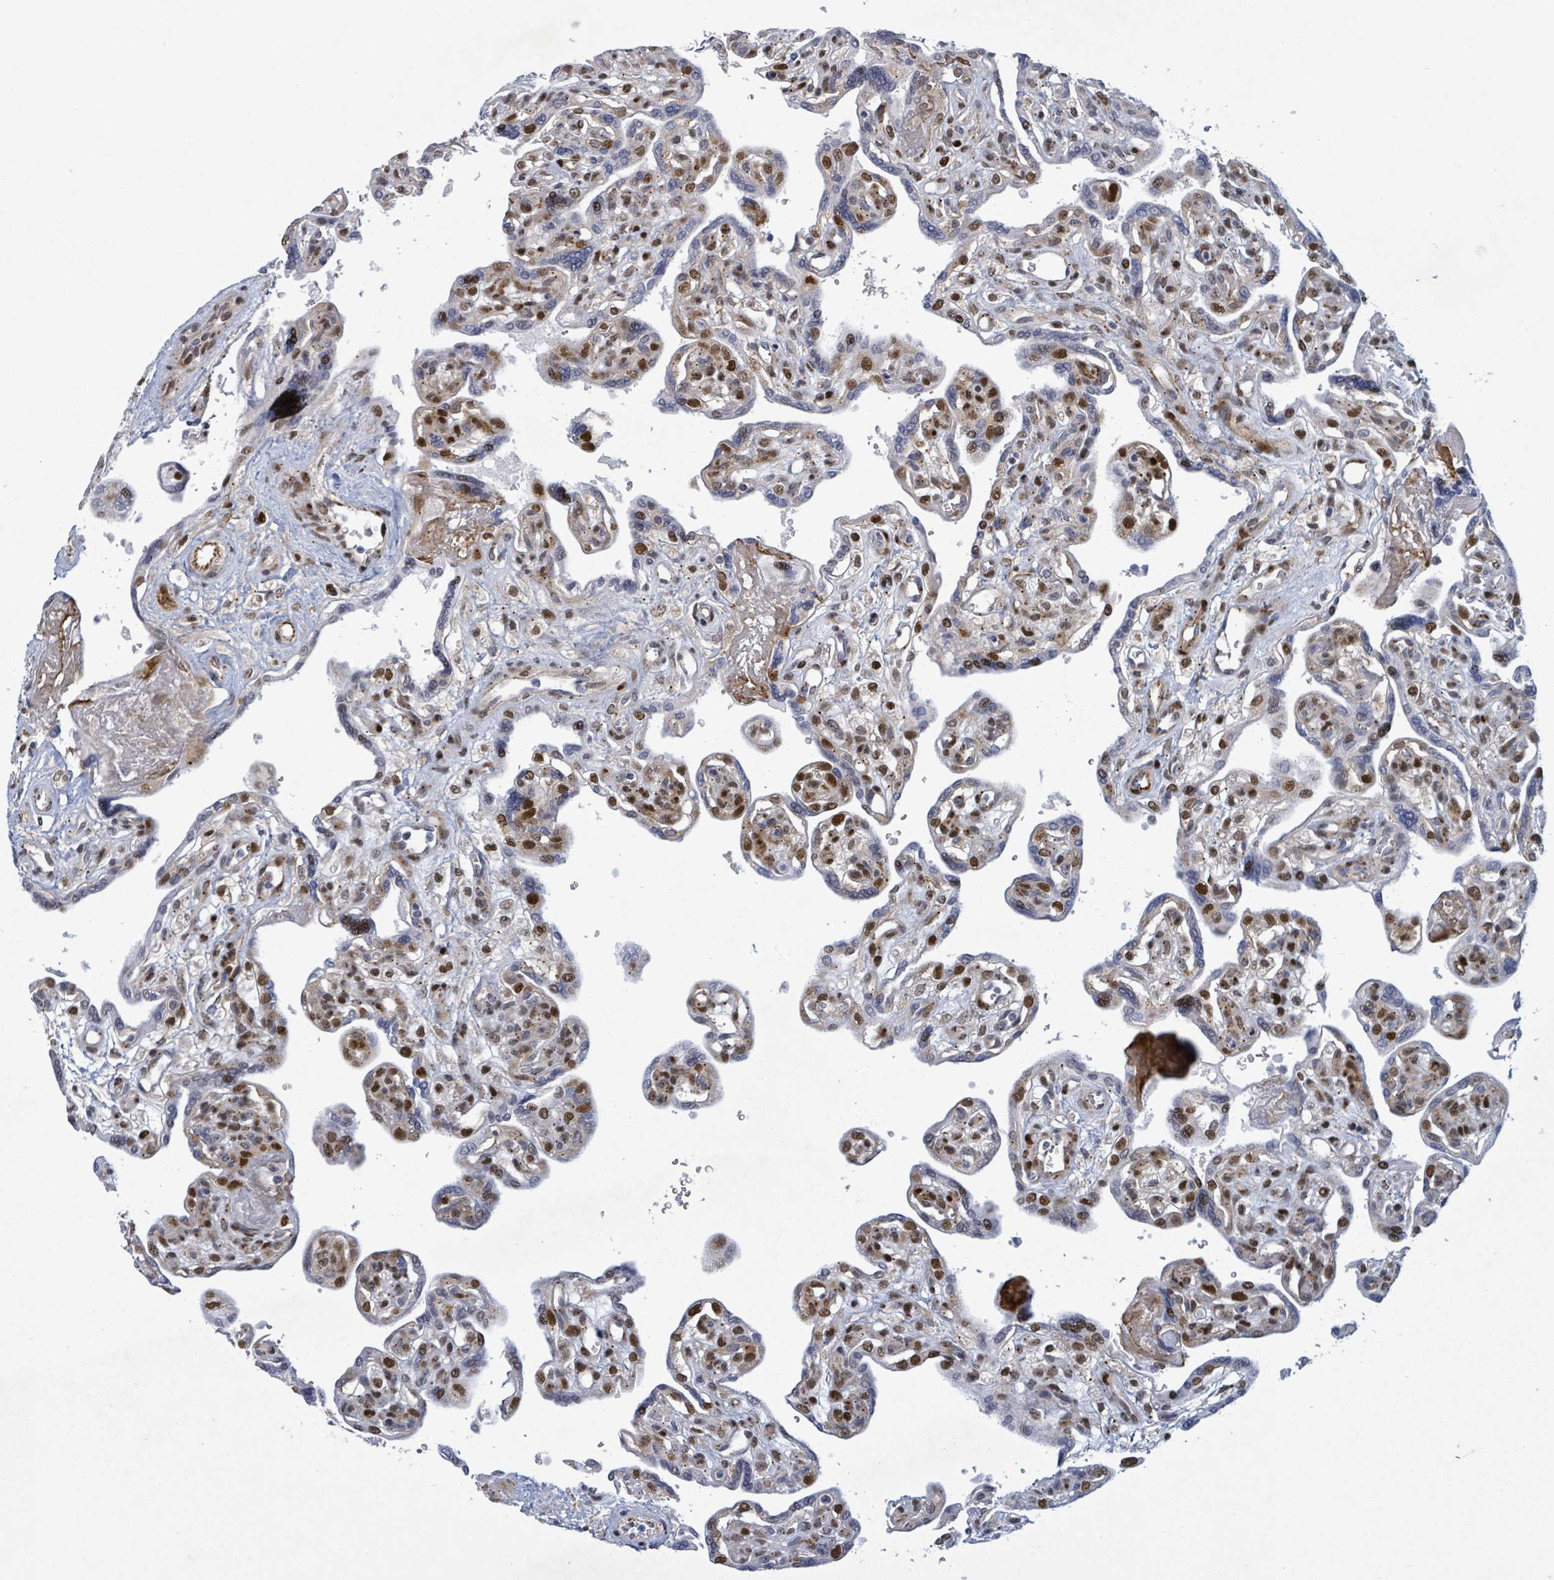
{"staining": {"intensity": "moderate", "quantity": "25%-75%", "location": "nuclear"}, "tissue": "placenta", "cell_type": "Trophoblastic cells", "image_type": "normal", "snomed": [{"axis": "morphology", "description": "Normal tissue, NOS"}, {"axis": "topography", "description": "Placenta"}], "caption": "Protein staining displays moderate nuclear positivity in approximately 25%-75% of trophoblastic cells in unremarkable placenta. Nuclei are stained in blue.", "gene": "TUSC1", "patient": {"sex": "female", "age": 39}}